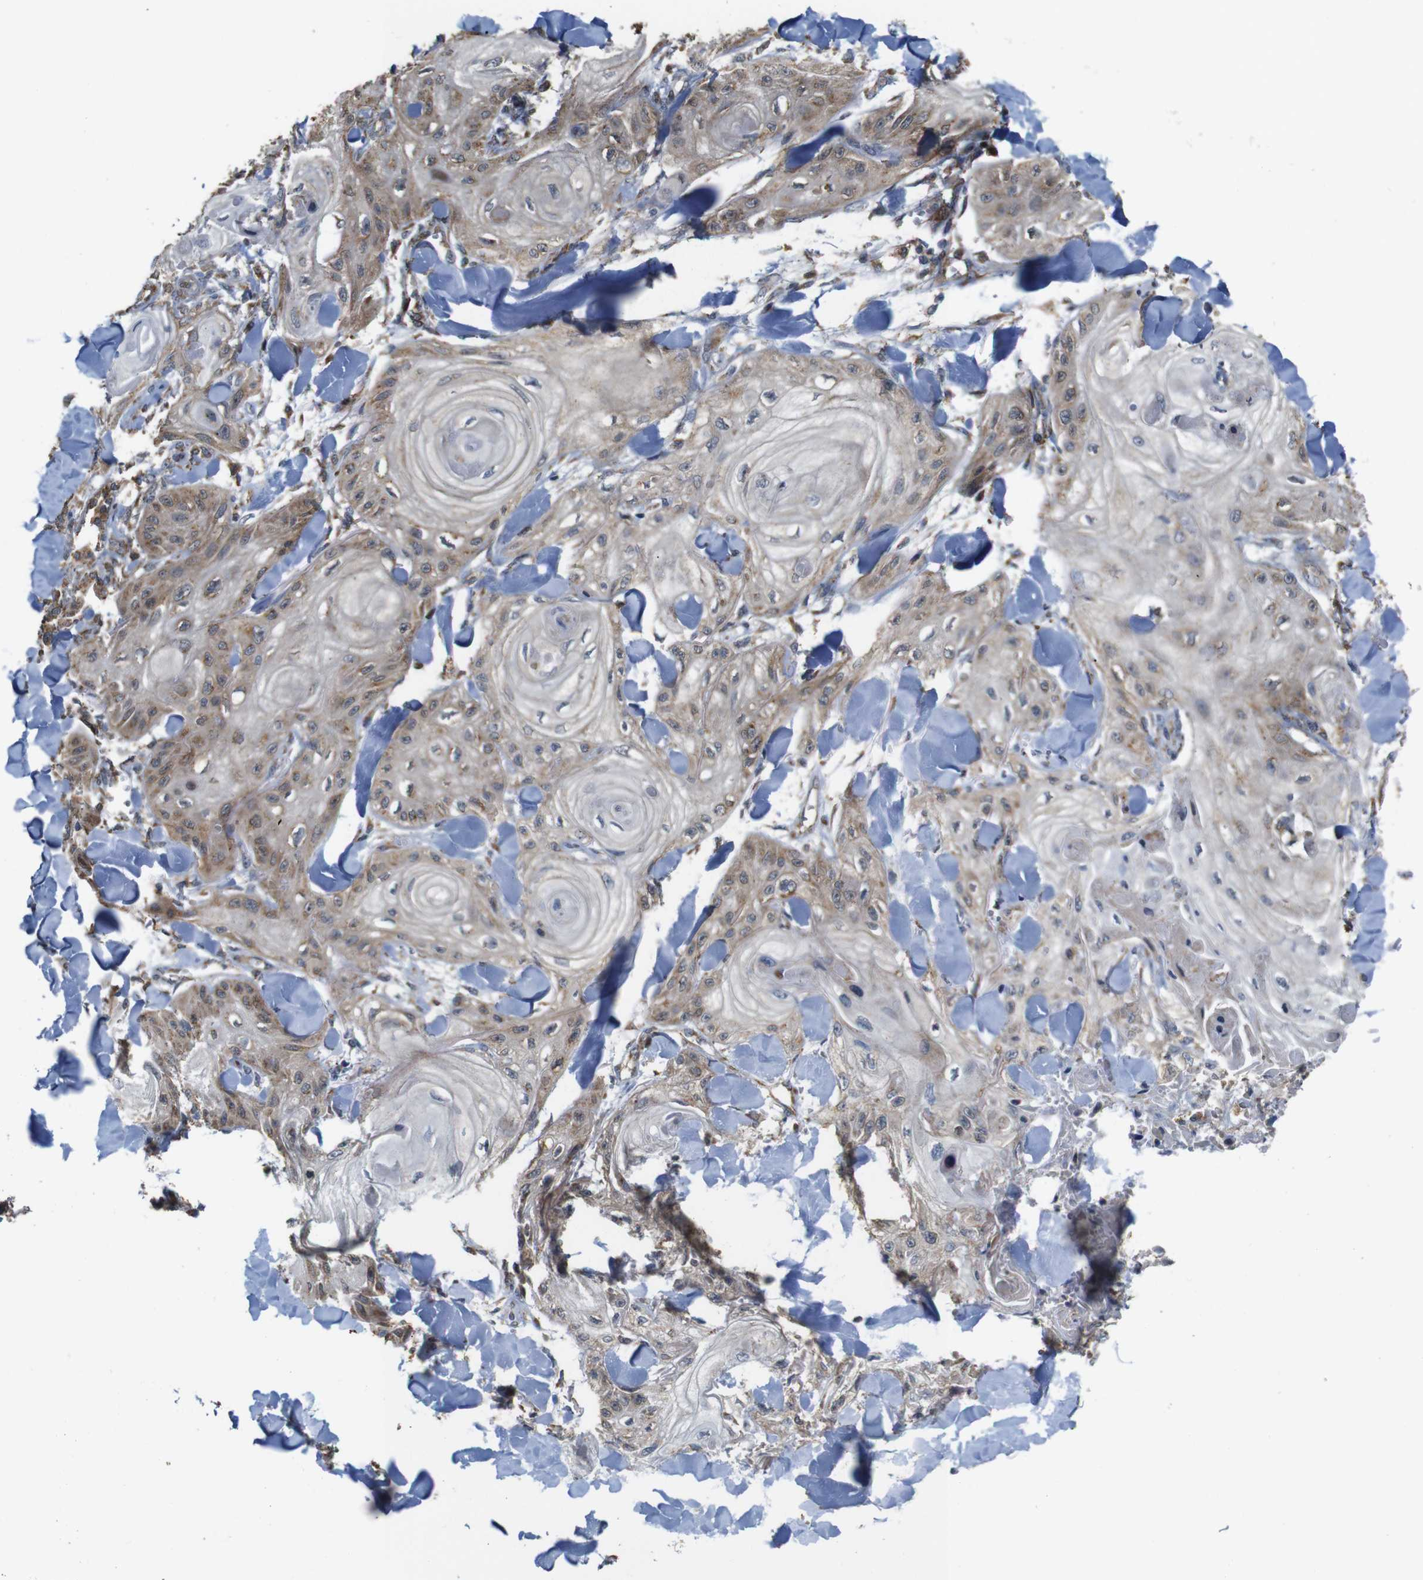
{"staining": {"intensity": "weak", "quantity": ">75%", "location": "cytoplasmic/membranous"}, "tissue": "skin cancer", "cell_type": "Tumor cells", "image_type": "cancer", "snomed": [{"axis": "morphology", "description": "Squamous cell carcinoma, NOS"}, {"axis": "topography", "description": "Skin"}], "caption": "The image shows staining of squamous cell carcinoma (skin), revealing weak cytoplasmic/membranous protein positivity (brown color) within tumor cells.", "gene": "SNN", "patient": {"sex": "male", "age": 74}}